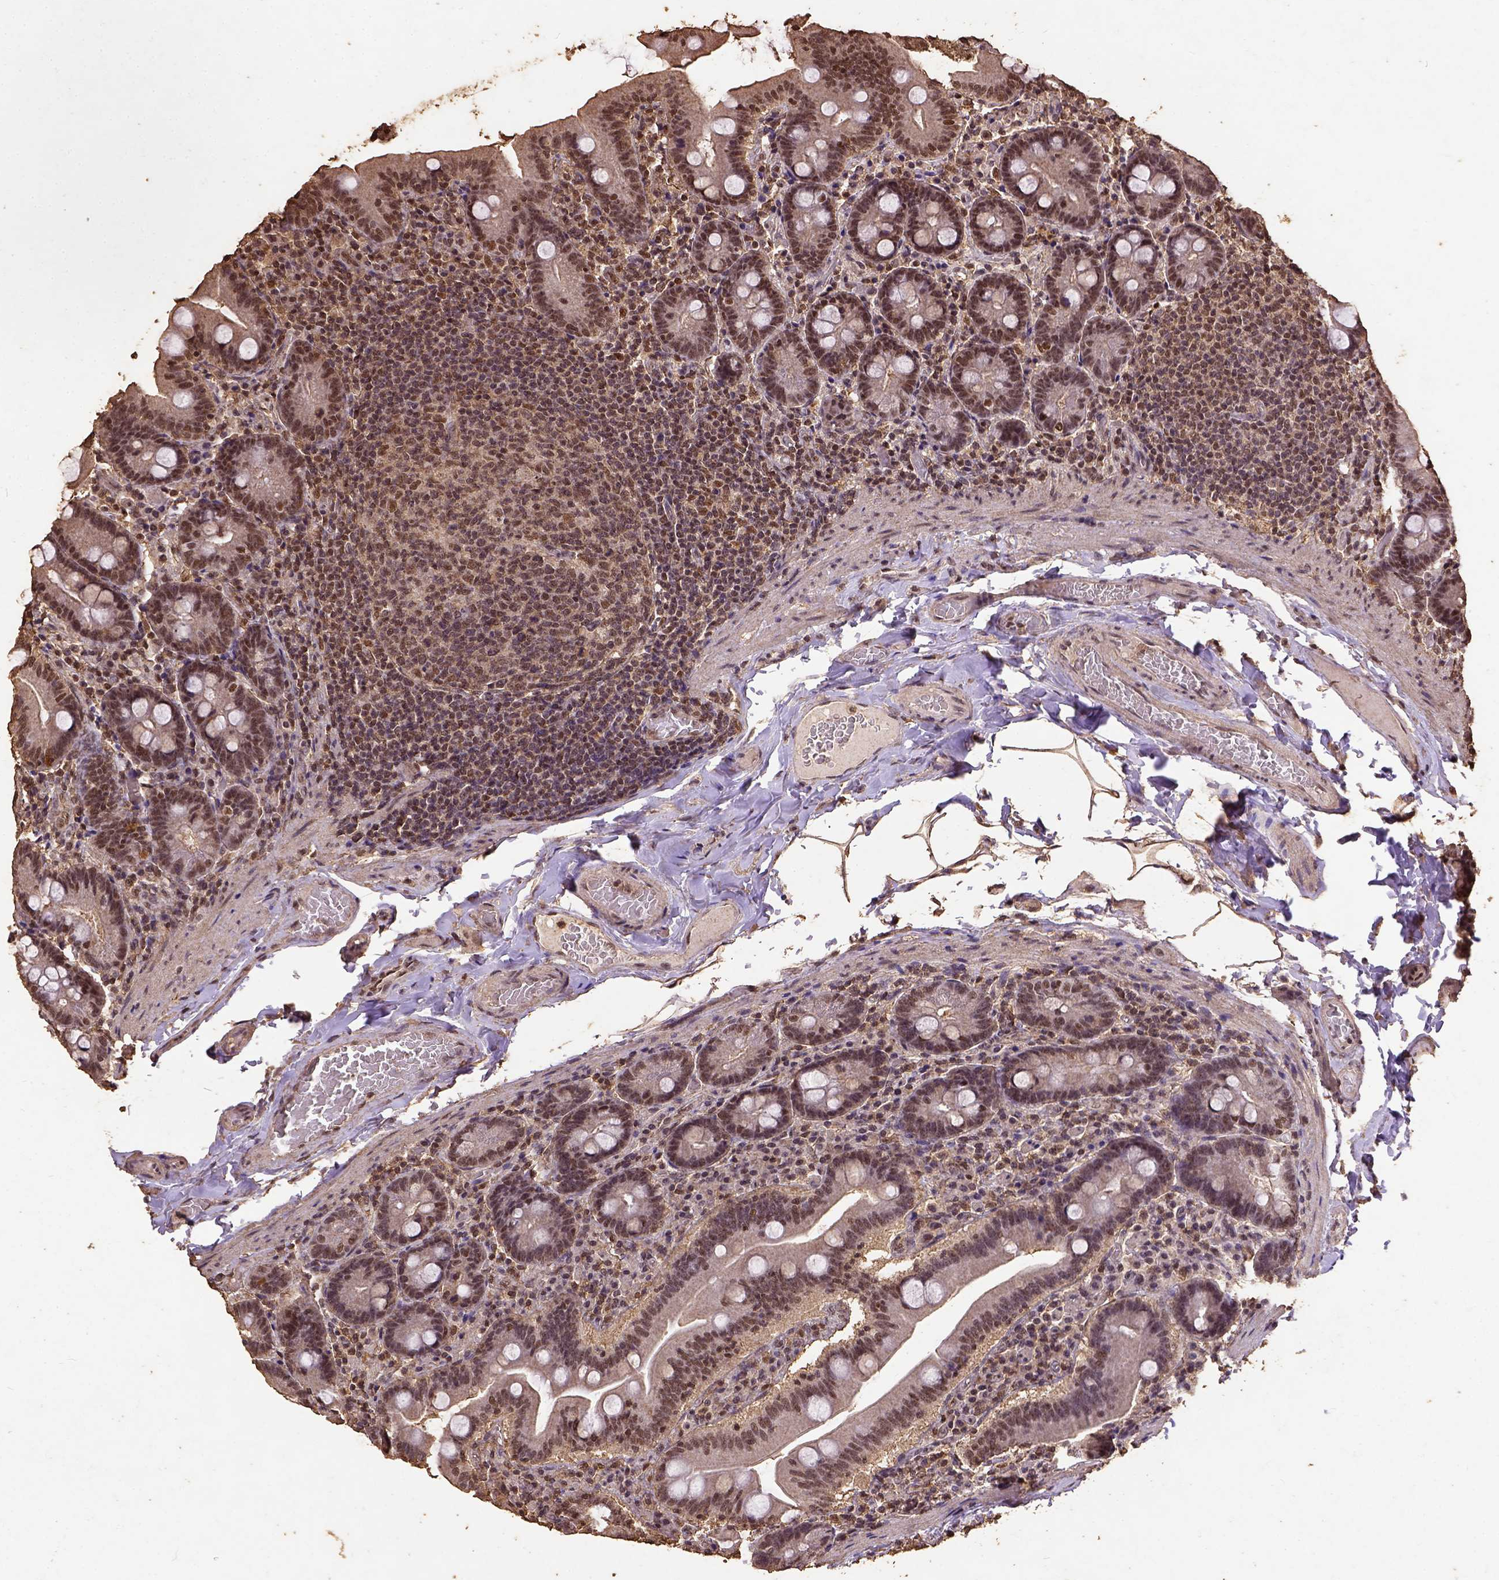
{"staining": {"intensity": "strong", "quantity": ">75%", "location": "nuclear"}, "tissue": "small intestine", "cell_type": "Glandular cells", "image_type": "normal", "snomed": [{"axis": "morphology", "description": "Normal tissue, NOS"}, {"axis": "topography", "description": "Small intestine"}], "caption": "This image displays immunohistochemistry (IHC) staining of benign small intestine, with high strong nuclear positivity in about >75% of glandular cells.", "gene": "NACC1", "patient": {"sex": "male", "age": 37}}